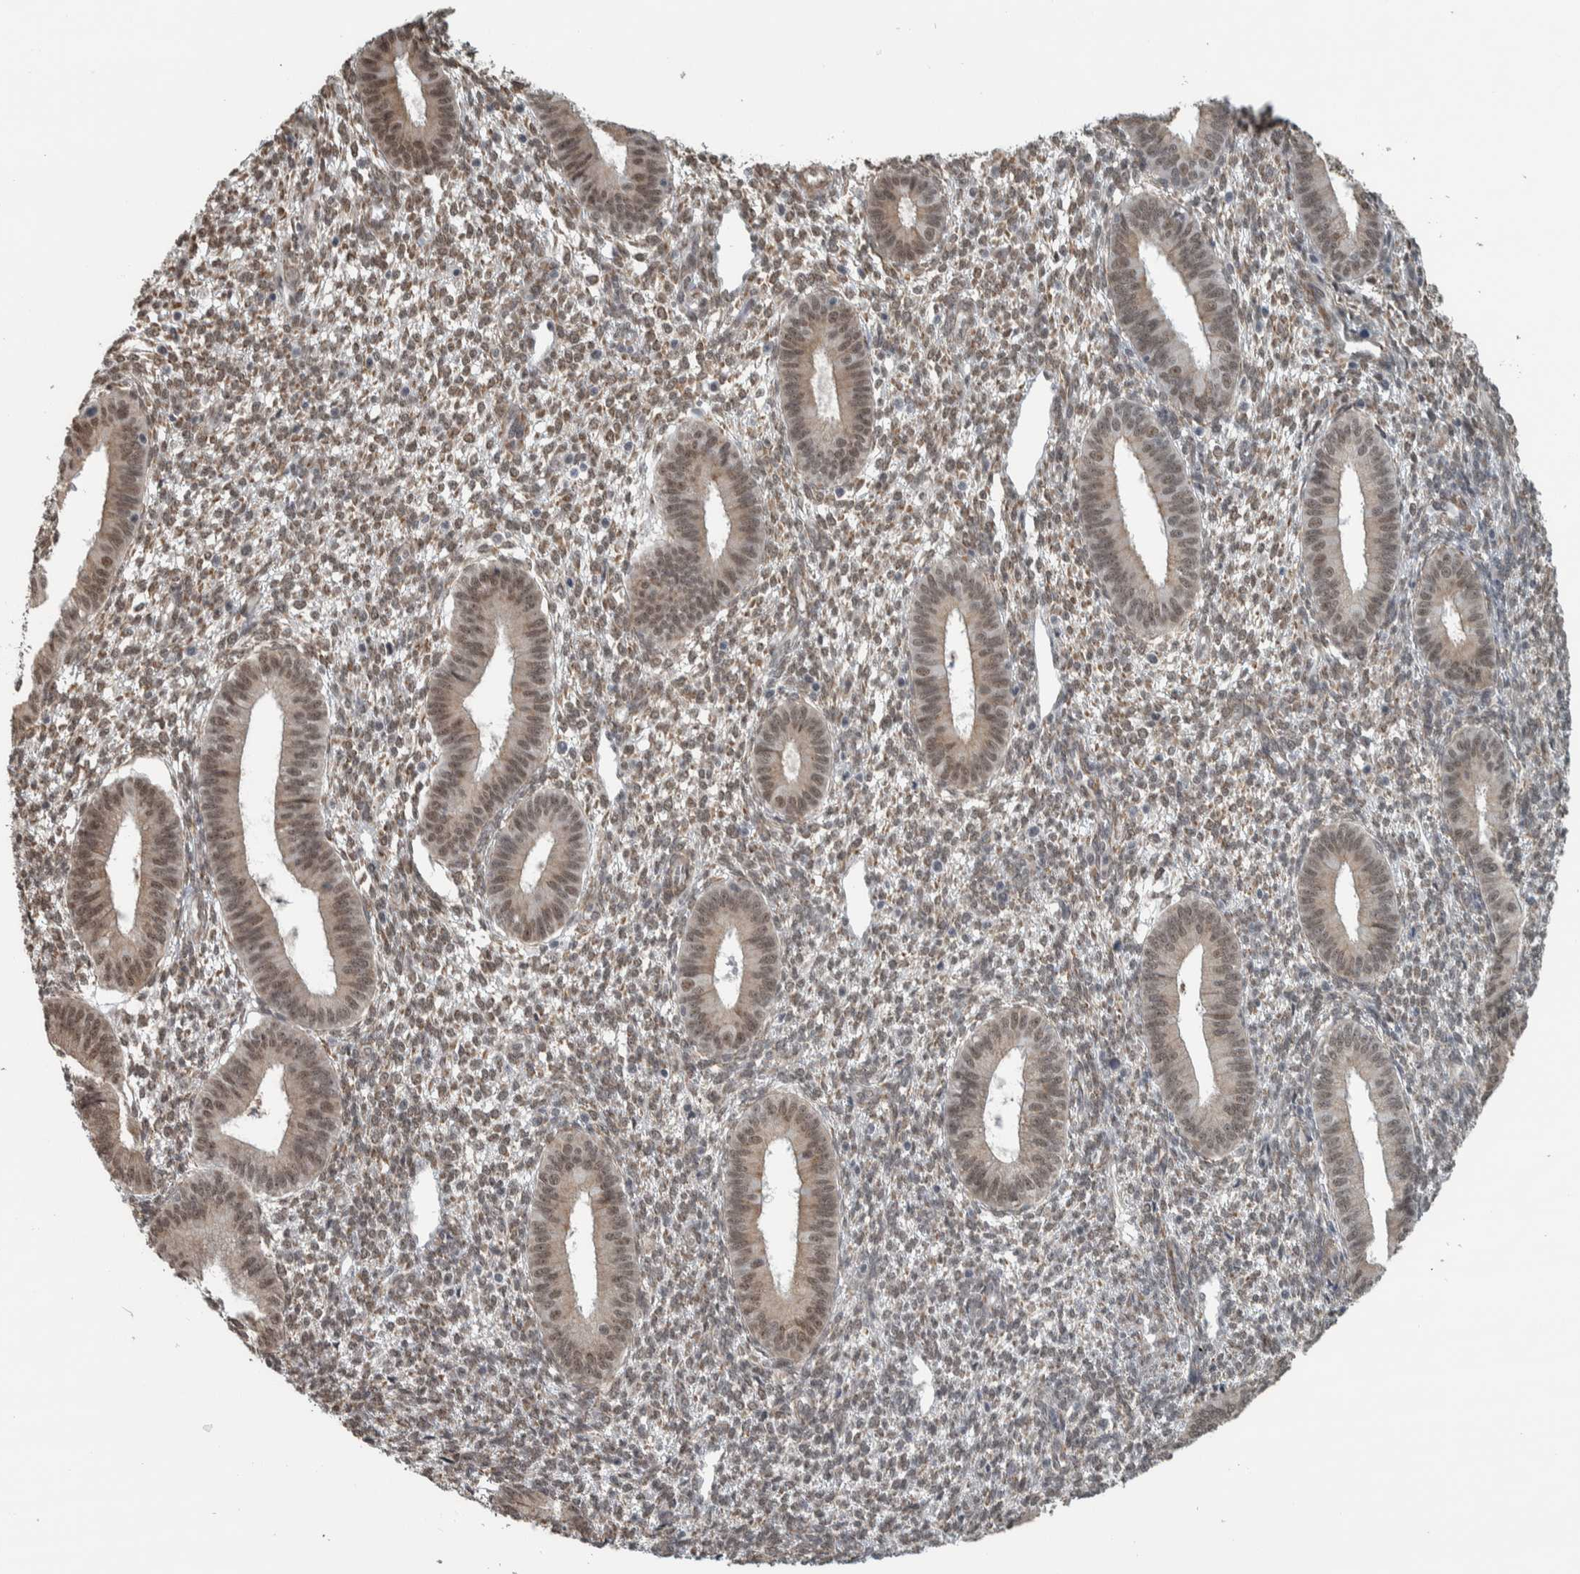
{"staining": {"intensity": "weak", "quantity": "25%-75%", "location": "nuclear"}, "tissue": "endometrium", "cell_type": "Cells in endometrial stroma", "image_type": "normal", "snomed": [{"axis": "morphology", "description": "Normal tissue, NOS"}, {"axis": "topography", "description": "Endometrium"}], "caption": "Immunohistochemistry of unremarkable endometrium exhibits low levels of weak nuclear expression in about 25%-75% of cells in endometrial stroma. Using DAB (brown) and hematoxylin (blue) stains, captured at high magnification using brightfield microscopy.", "gene": "DDX42", "patient": {"sex": "female", "age": 46}}